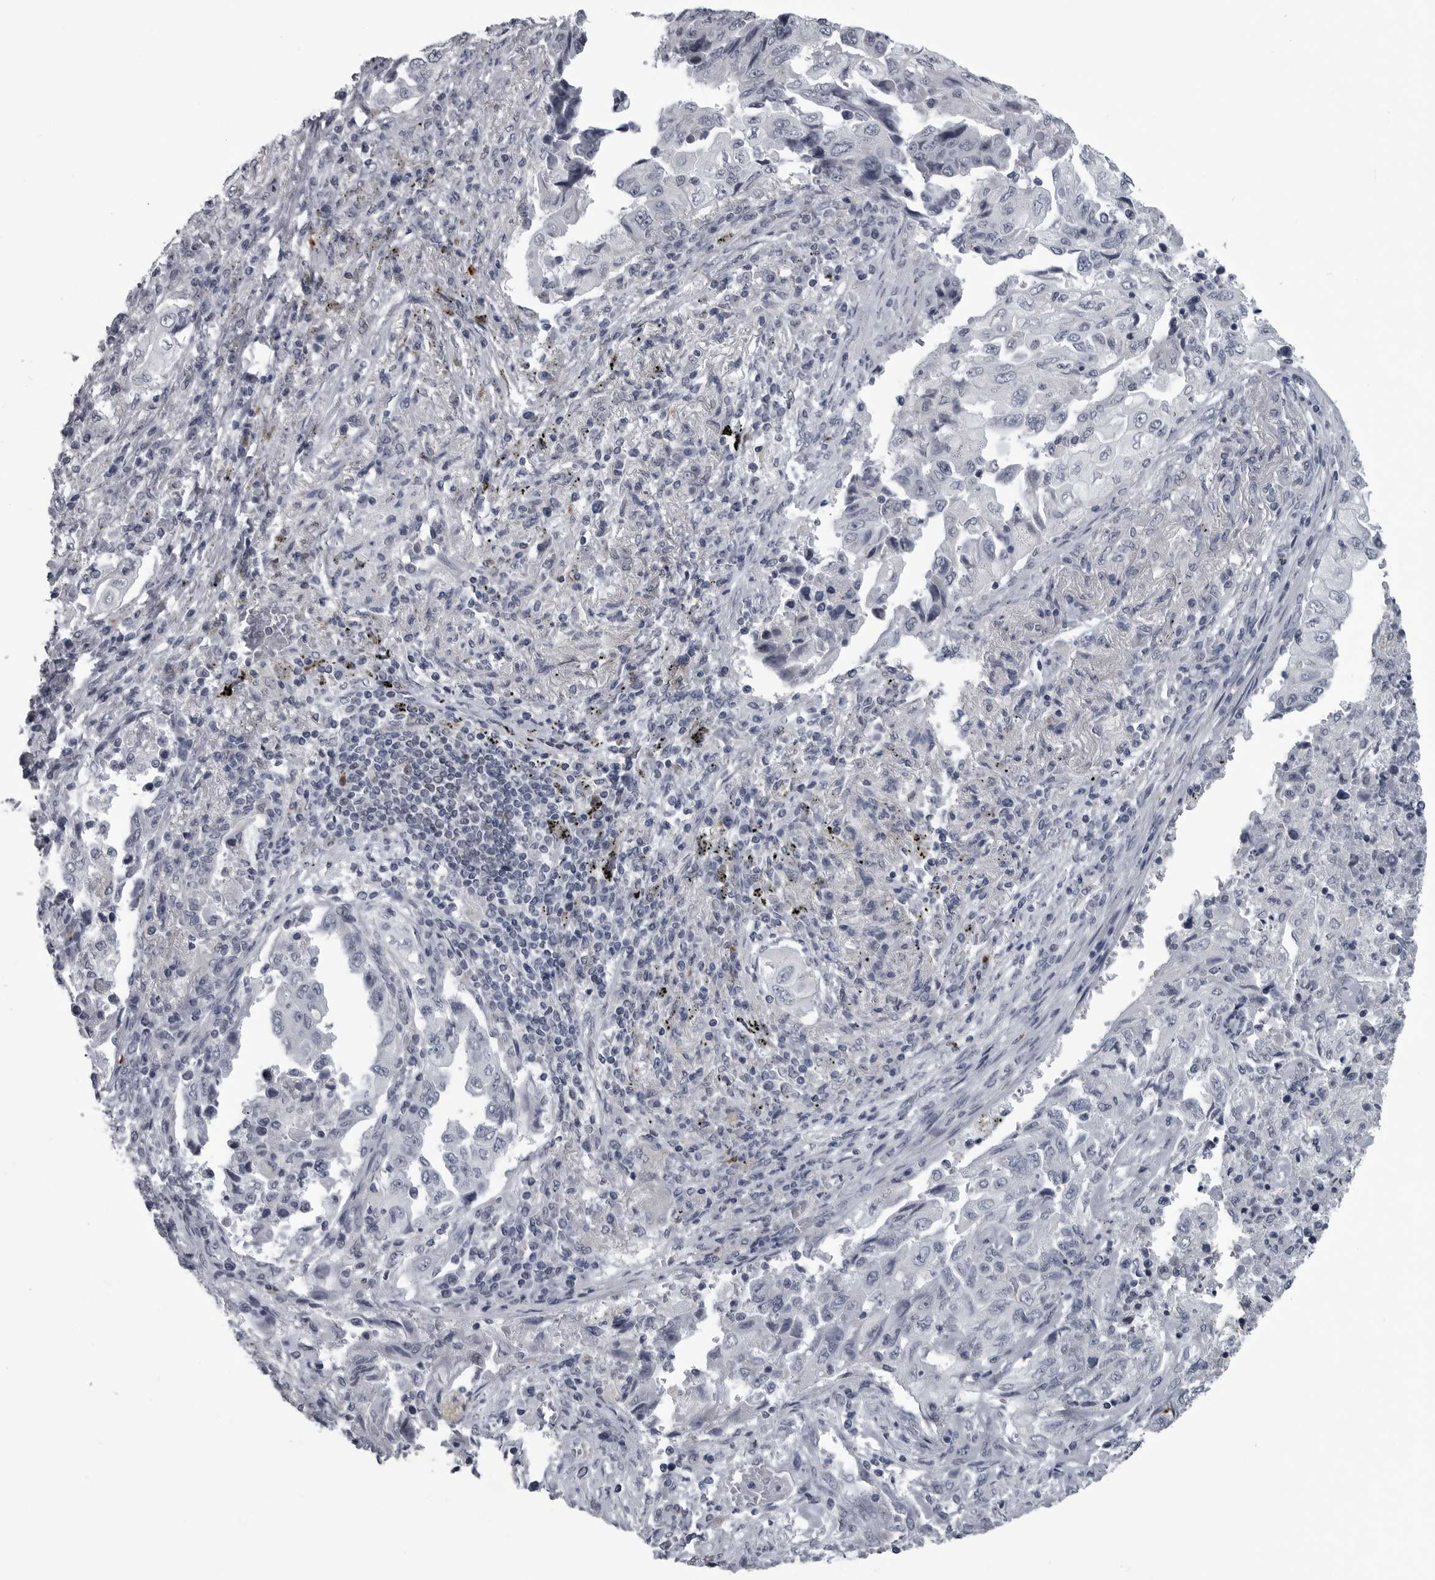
{"staining": {"intensity": "negative", "quantity": "none", "location": "none"}, "tissue": "lung cancer", "cell_type": "Tumor cells", "image_type": "cancer", "snomed": [{"axis": "morphology", "description": "Adenocarcinoma, NOS"}, {"axis": "topography", "description": "Lung"}], "caption": "This is a histopathology image of immunohistochemistry (IHC) staining of lung adenocarcinoma, which shows no staining in tumor cells.", "gene": "LYSMD1", "patient": {"sex": "female", "age": 51}}